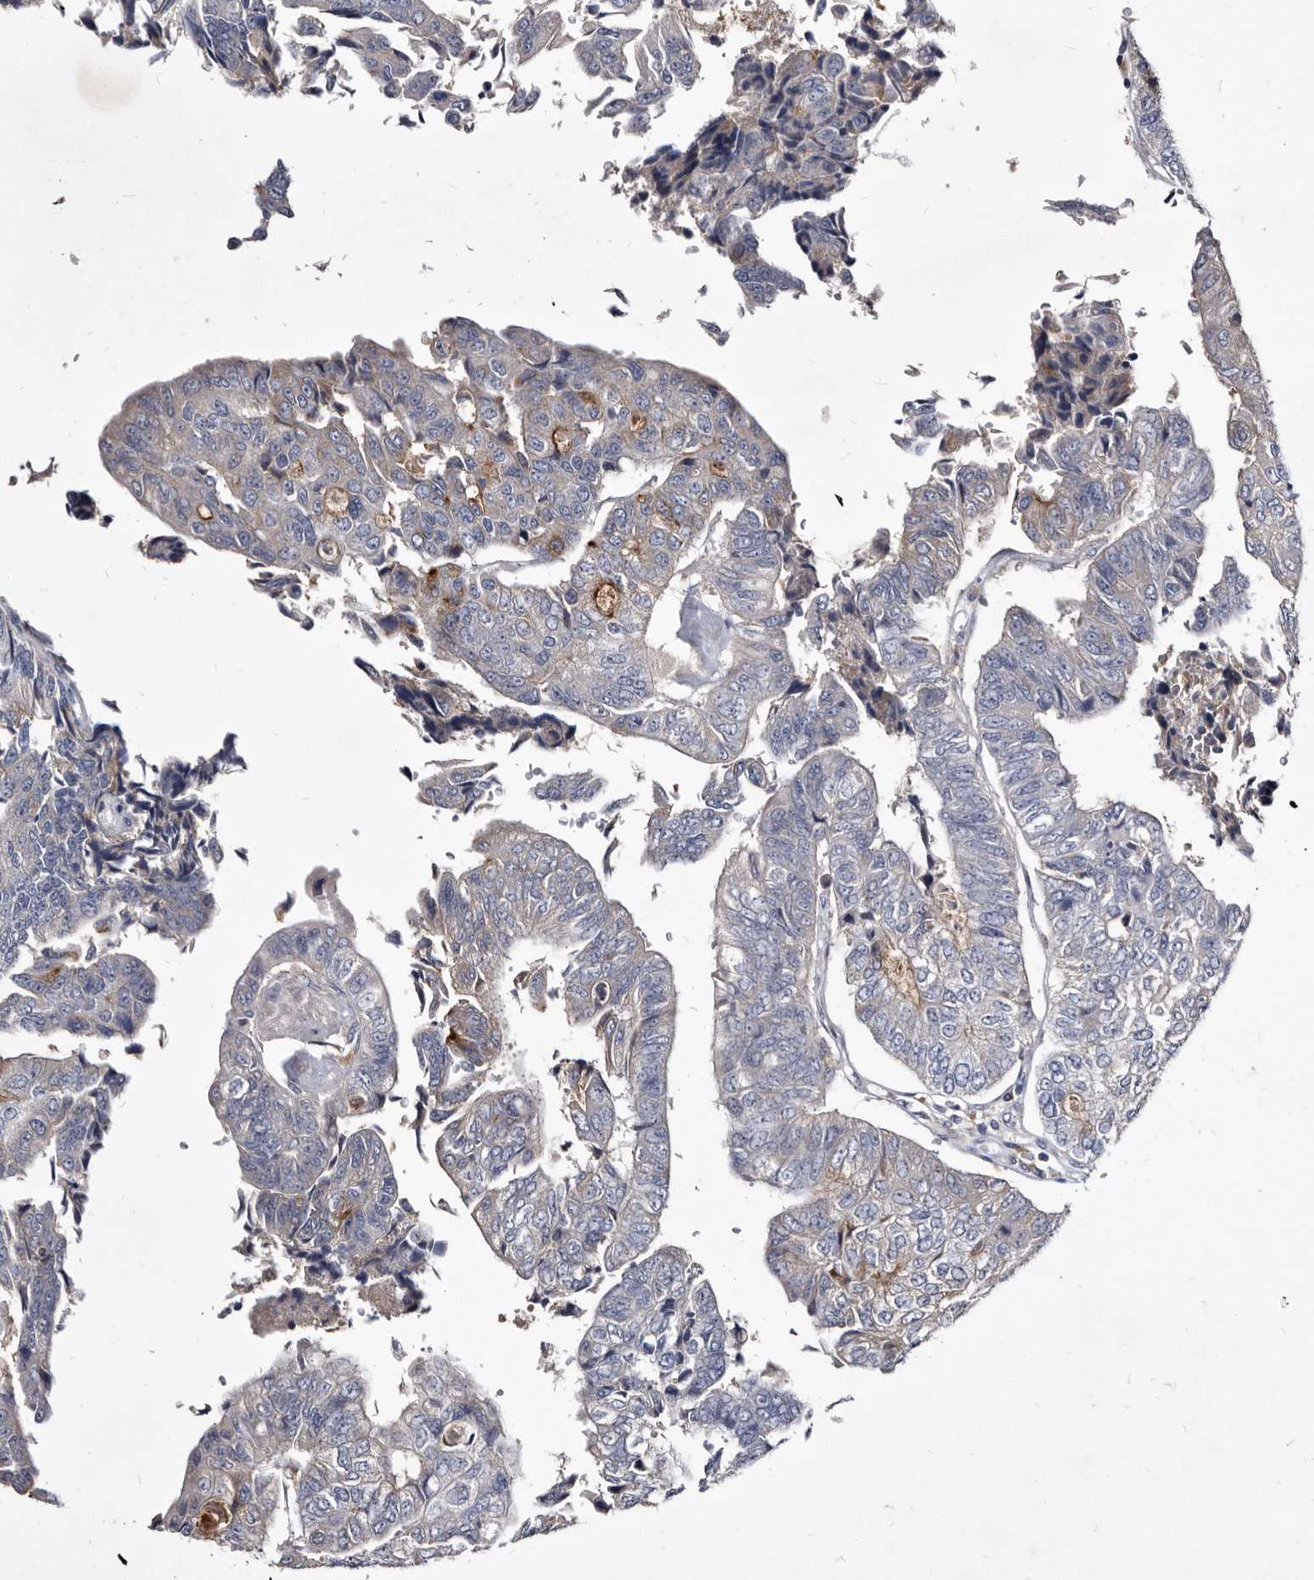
{"staining": {"intensity": "negative", "quantity": "none", "location": "none"}, "tissue": "colorectal cancer", "cell_type": "Tumor cells", "image_type": "cancer", "snomed": [{"axis": "morphology", "description": "Adenocarcinoma, NOS"}, {"axis": "topography", "description": "Colon"}], "caption": "Immunohistochemistry of adenocarcinoma (colorectal) shows no expression in tumor cells.", "gene": "SLC39A2", "patient": {"sex": "female", "age": 67}}